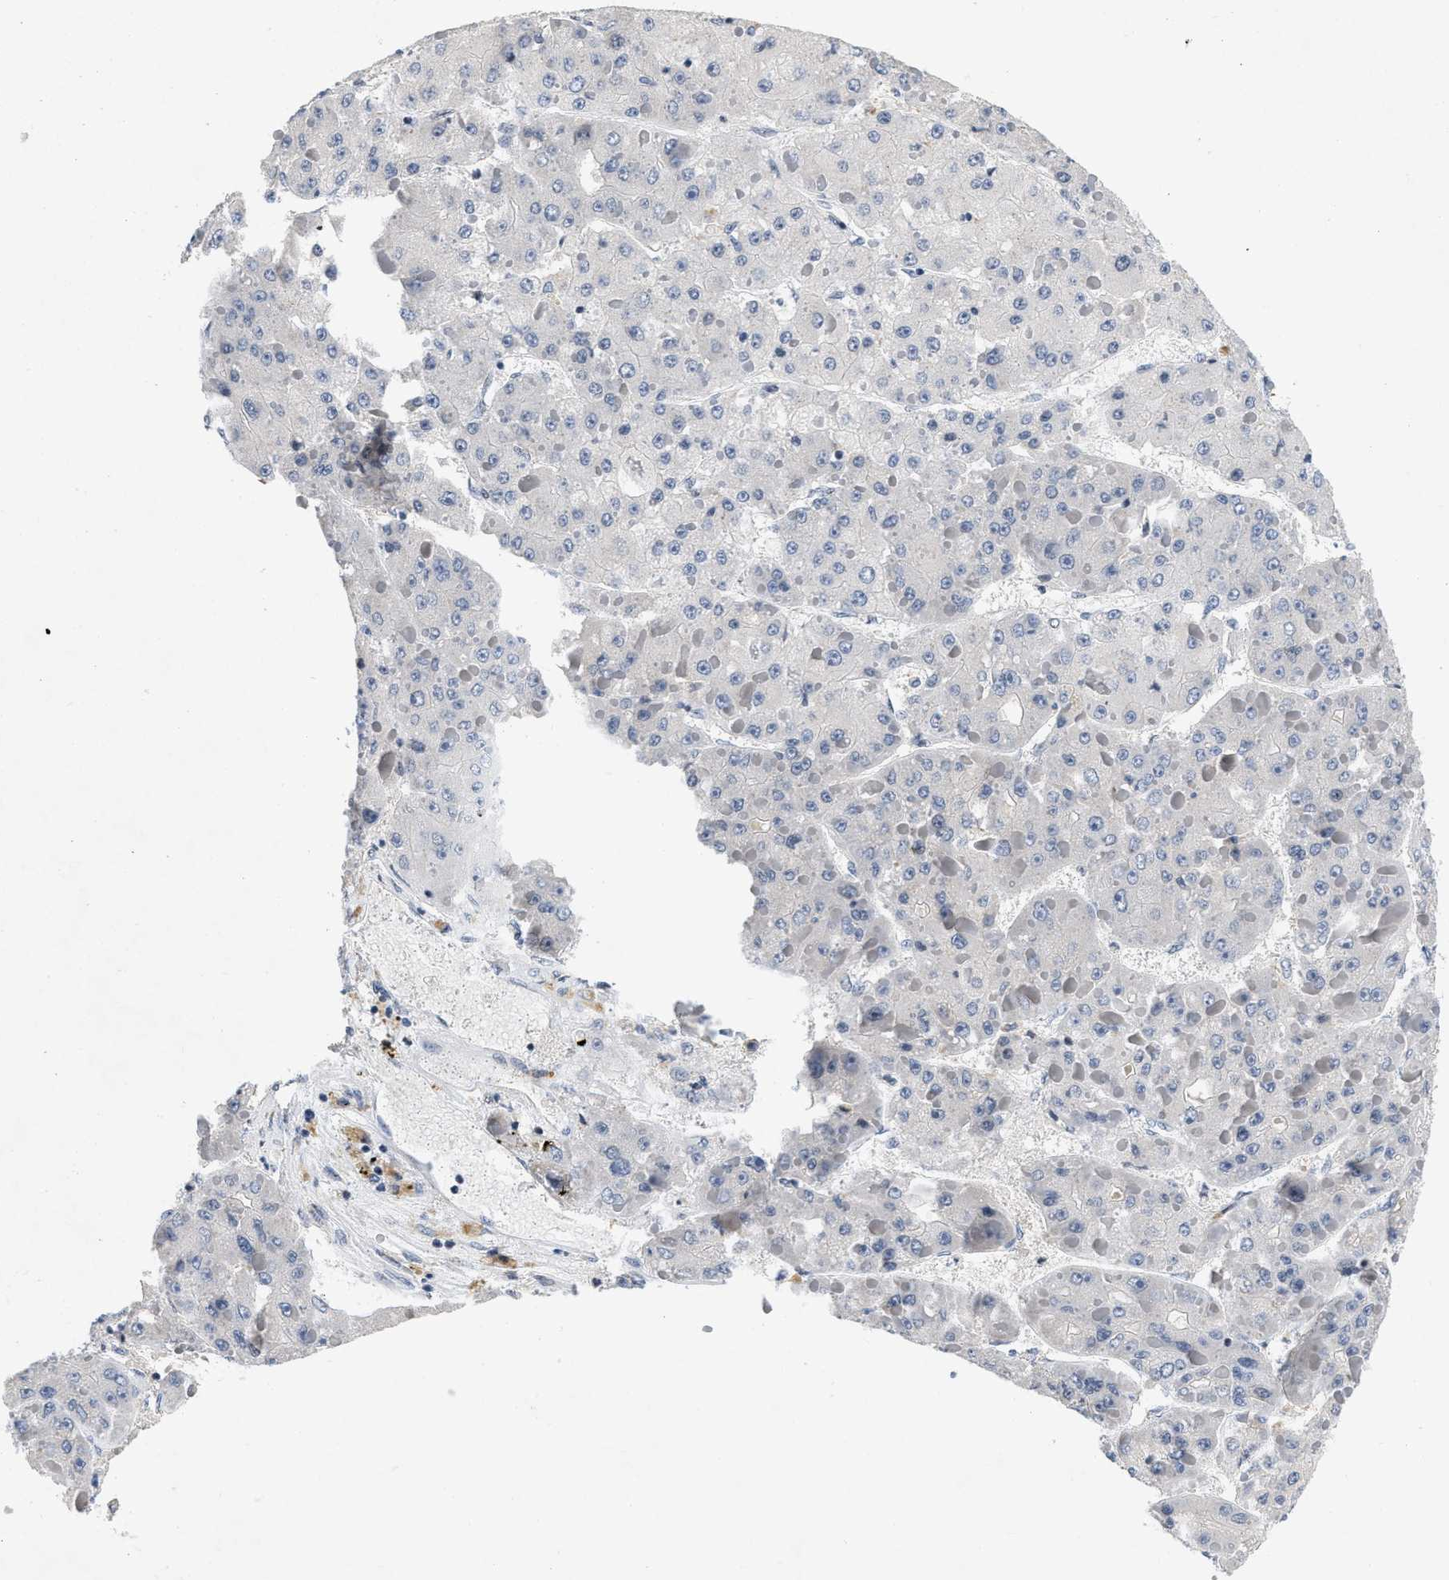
{"staining": {"intensity": "negative", "quantity": "none", "location": "none"}, "tissue": "liver cancer", "cell_type": "Tumor cells", "image_type": "cancer", "snomed": [{"axis": "morphology", "description": "Carcinoma, Hepatocellular, NOS"}, {"axis": "topography", "description": "Liver"}], "caption": "The immunohistochemistry (IHC) histopathology image has no significant positivity in tumor cells of hepatocellular carcinoma (liver) tissue.", "gene": "VIP", "patient": {"sex": "female", "age": 73}}